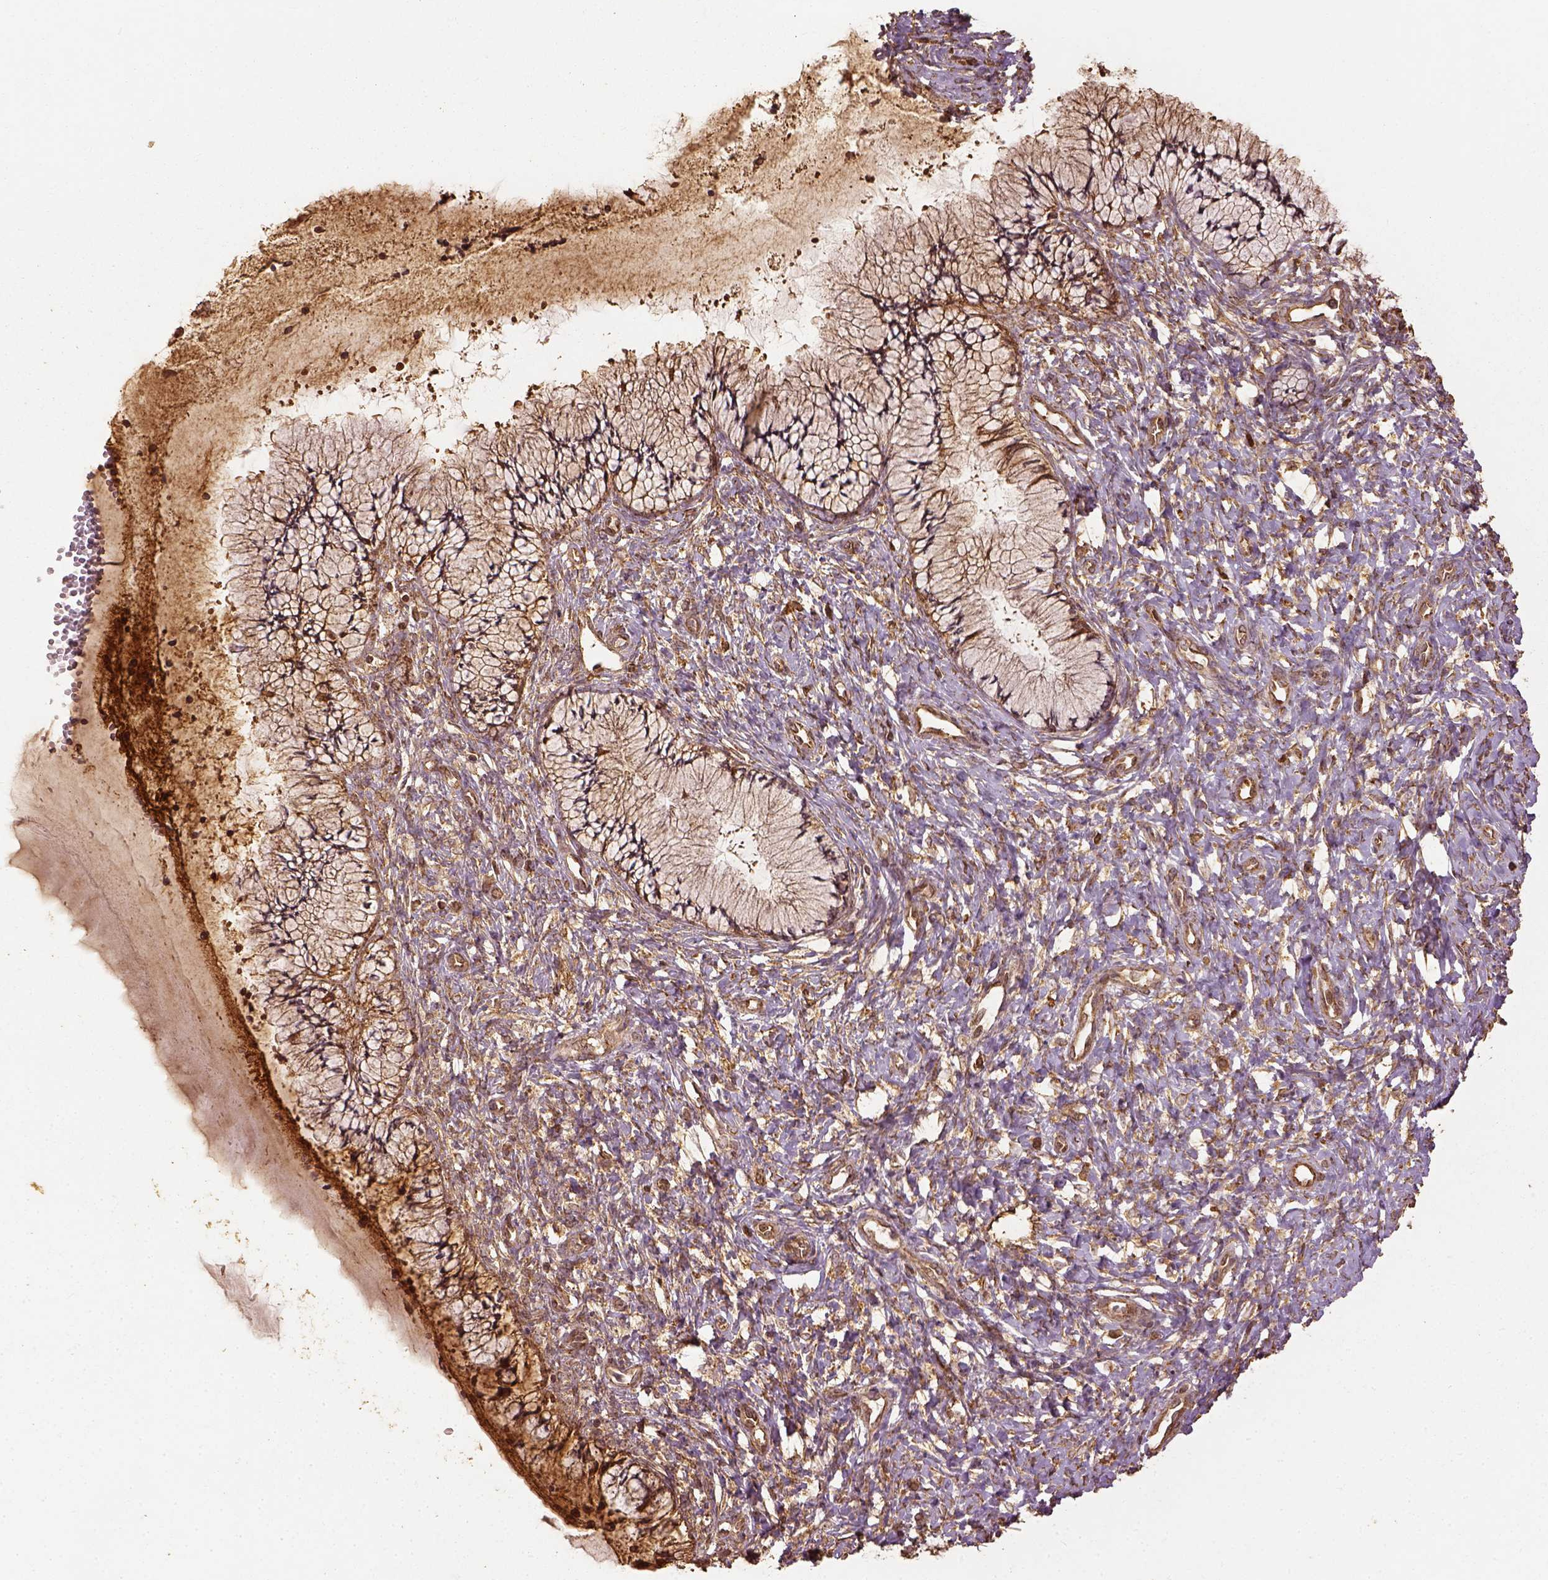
{"staining": {"intensity": "moderate", "quantity": "25%-75%", "location": "cytoplasmic/membranous"}, "tissue": "cervix", "cell_type": "Glandular cells", "image_type": "normal", "snomed": [{"axis": "morphology", "description": "Normal tissue, NOS"}, {"axis": "topography", "description": "Cervix"}], "caption": "Protein staining exhibits moderate cytoplasmic/membranous positivity in about 25%-75% of glandular cells in unremarkable cervix. (brown staining indicates protein expression, while blue staining denotes nuclei).", "gene": "VEGFA", "patient": {"sex": "female", "age": 37}}